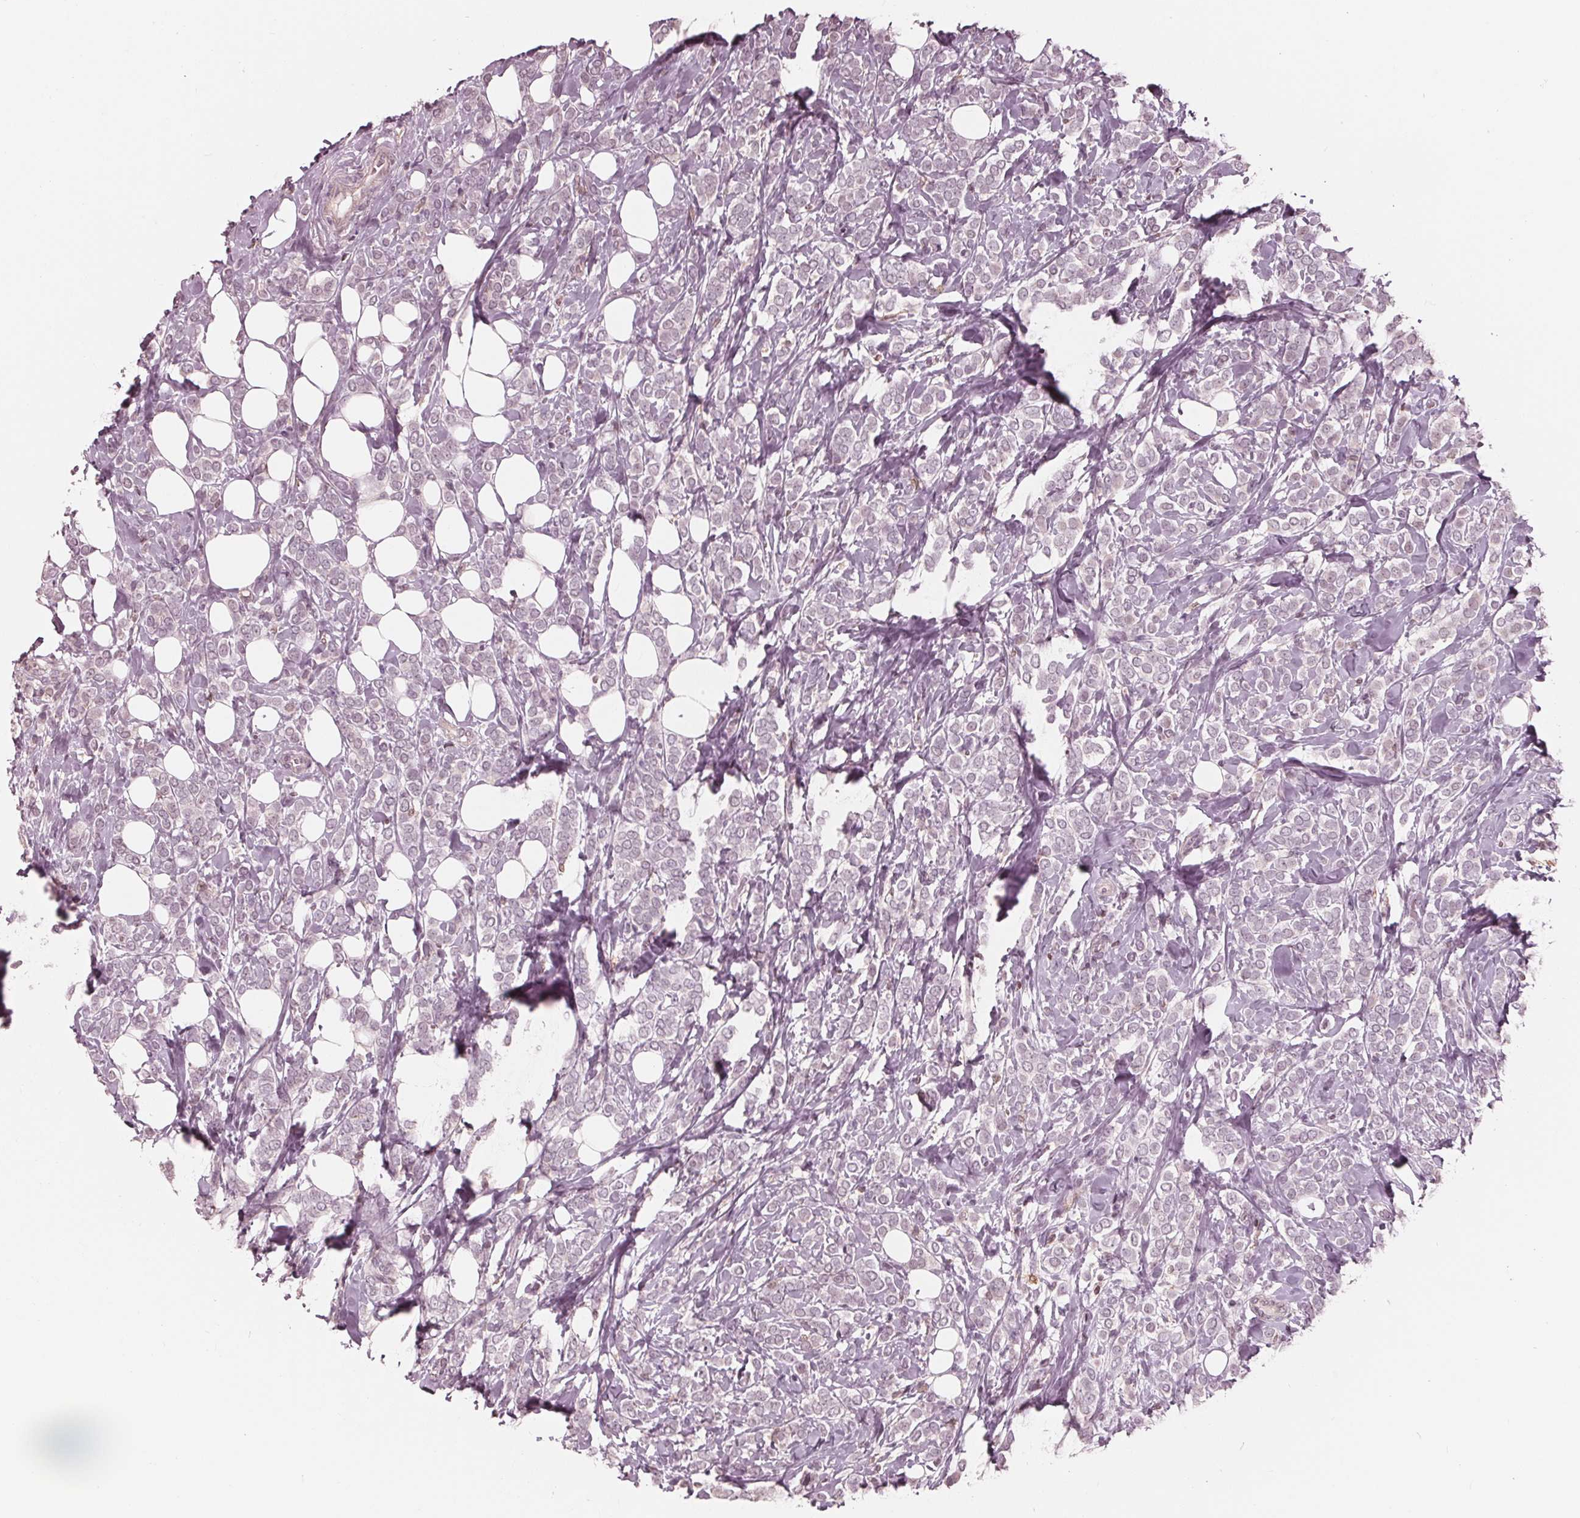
{"staining": {"intensity": "negative", "quantity": "none", "location": "none"}, "tissue": "breast cancer", "cell_type": "Tumor cells", "image_type": "cancer", "snomed": [{"axis": "morphology", "description": "Lobular carcinoma"}, {"axis": "topography", "description": "Breast"}], "caption": "Tumor cells are negative for protein expression in human breast cancer. Brightfield microscopy of IHC stained with DAB (3,3'-diaminobenzidine) (brown) and hematoxylin (blue), captured at high magnification.", "gene": "ING3", "patient": {"sex": "female", "age": 49}}